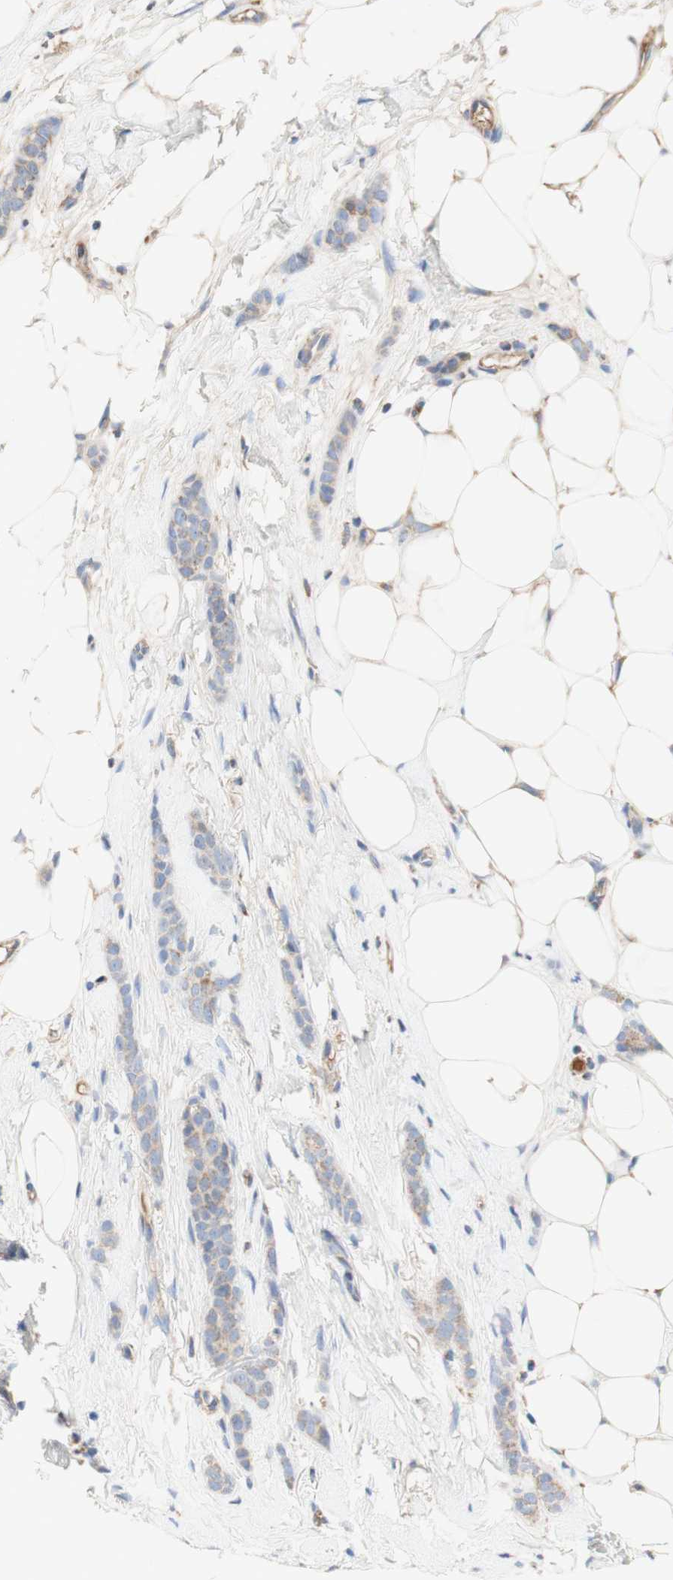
{"staining": {"intensity": "weak", "quantity": "25%-75%", "location": "cytoplasmic/membranous"}, "tissue": "breast cancer", "cell_type": "Tumor cells", "image_type": "cancer", "snomed": [{"axis": "morphology", "description": "Lobular carcinoma"}, {"axis": "topography", "description": "Skin"}, {"axis": "topography", "description": "Breast"}], "caption": "Protein staining exhibits weak cytoplasmic/membranous expression in approximately 25%-75% of tumor cells in breast lobular carcinoma.", "gene": "SDHB", "patient": {"sex": "female", "age": 46}}